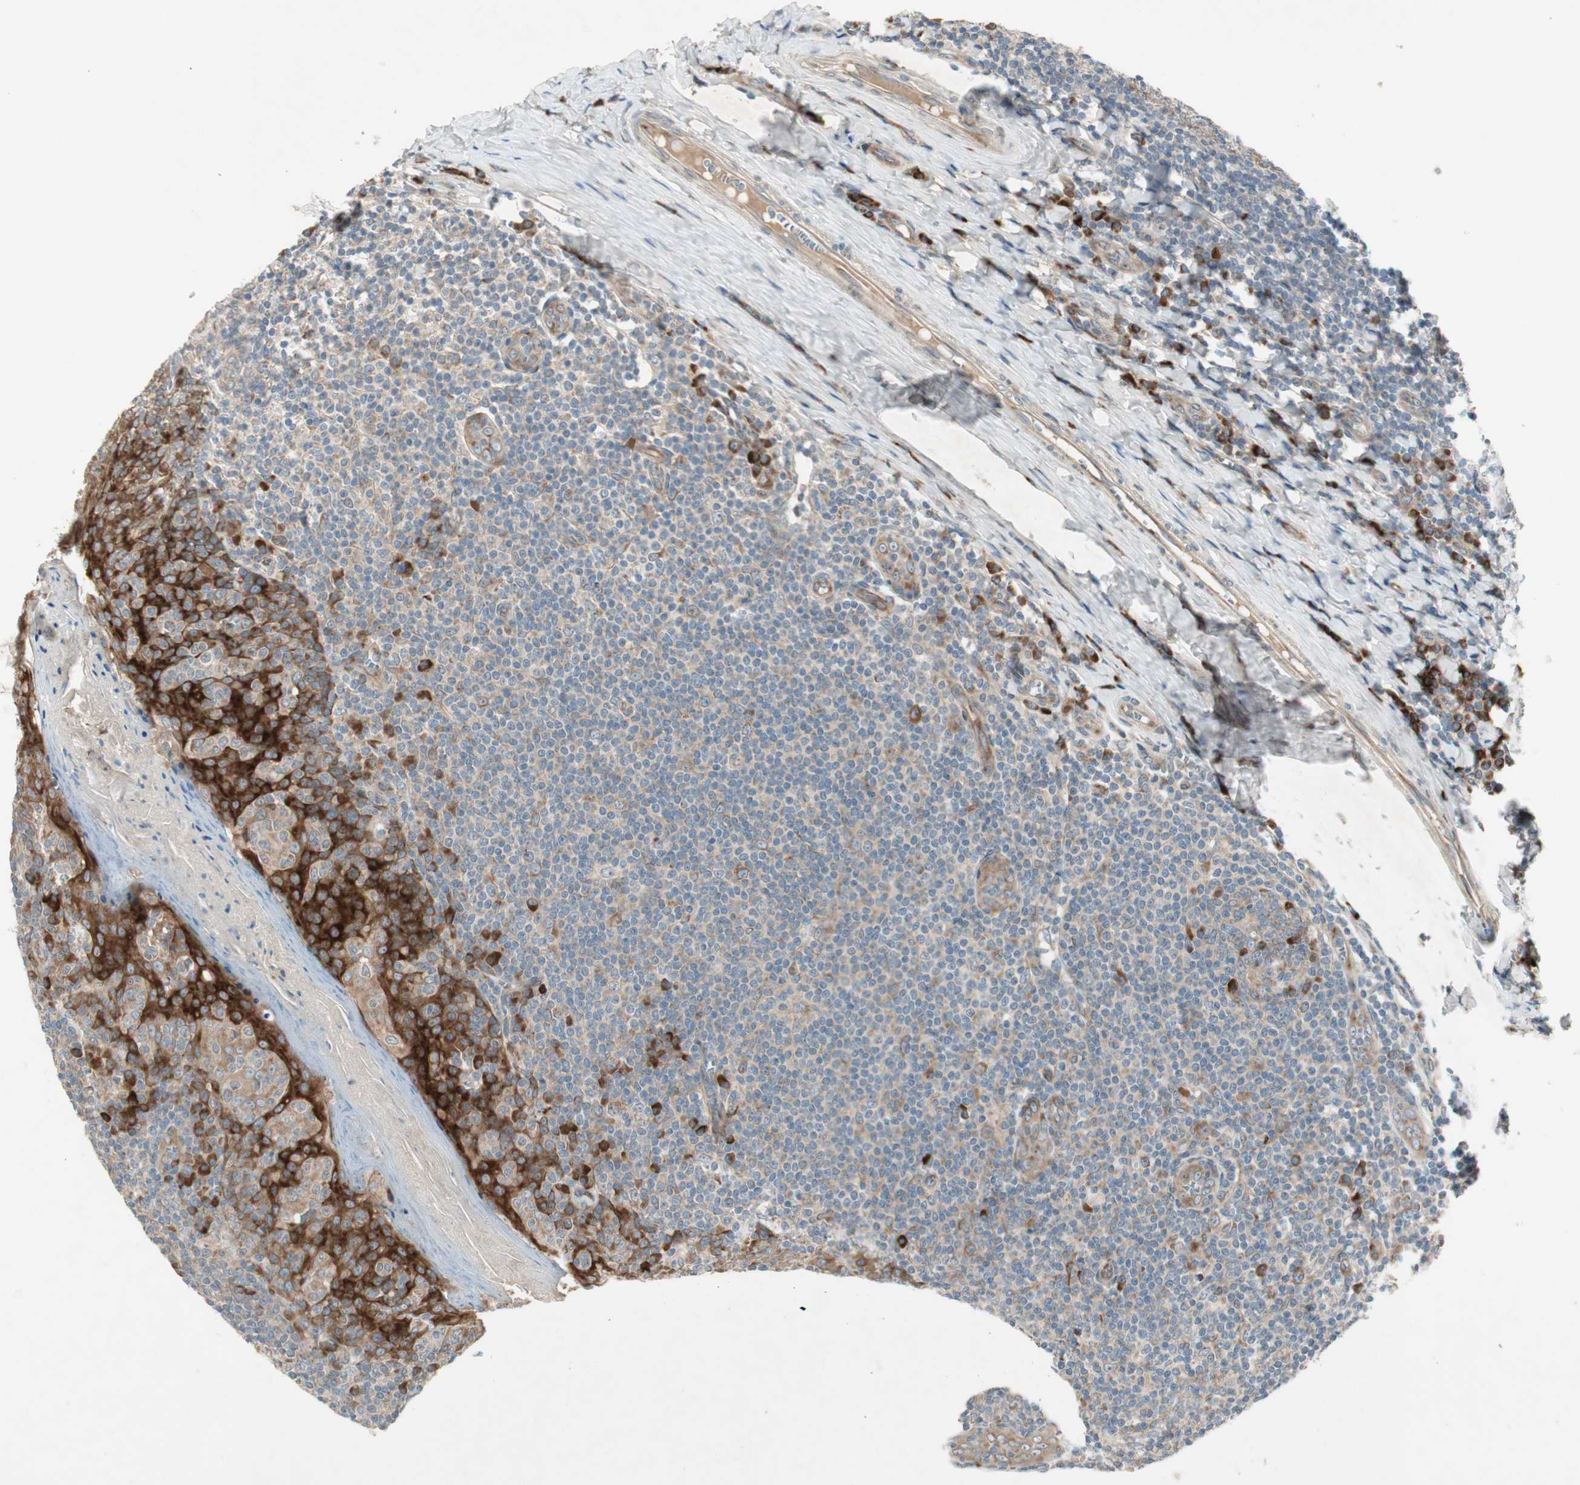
{"staining": {"intensity": "moderate", "quantity": "25%-75%", "location": "cytoplasmic/membranous"}, "tissue": "tonsil", "cell_type": "Germinal center cells", "image_type": "normal", "snomed": [{"axis": "morphology", "description": "Normal tissue, NOS"}, {"axis": "topography", "description": "Tonsil"}], "caption": "Immunohistochemistry (IHC) micrograph of normal tonsil: tonsil stained using immunohistochemistry demonstrates medium levels of moderate protein expression localized specifically in the cytoplasmic/membranous of germinal center cells, appearing as a cytoplasmic/membranous brown color.", "gene": "APOO", "patient": {"sex": "male", "age": 31}}